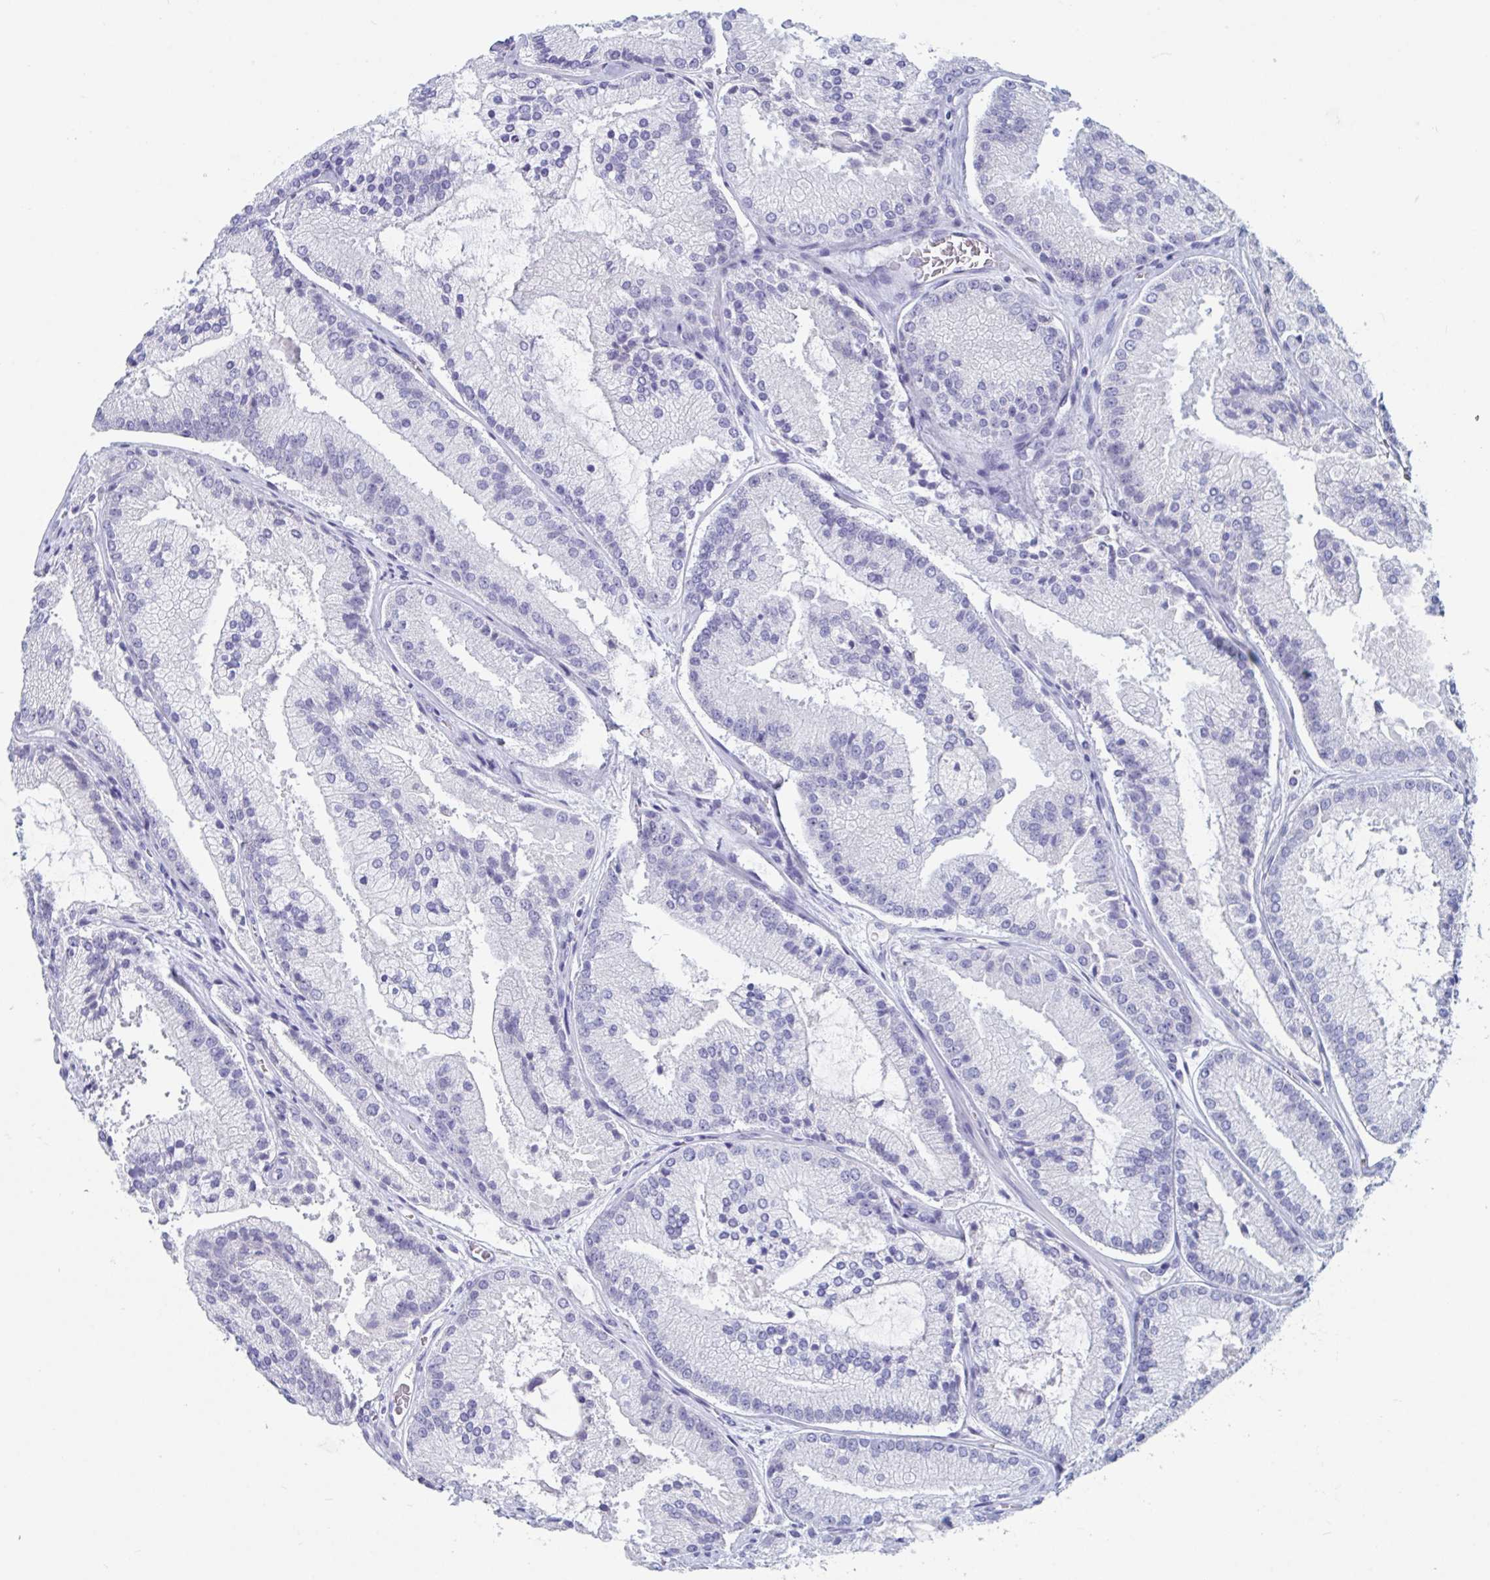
{"staining": {"intensity": "negative", "quantity": "none", "location": "none"}, "tissue": "prostate cancer", "cell_type": "Tumor cells", "image_type": "cancer", "snomed": [{"axis": "morphology", "description": "Adenocarcinoma, High grade"}, {"axis": "topography", "description": "Prostate"}], "caption": "There is no significant expression in tumor cells of prostate cancer.", "gene": "DPEP3", "patient": {"sex": "male", "age": 73}}